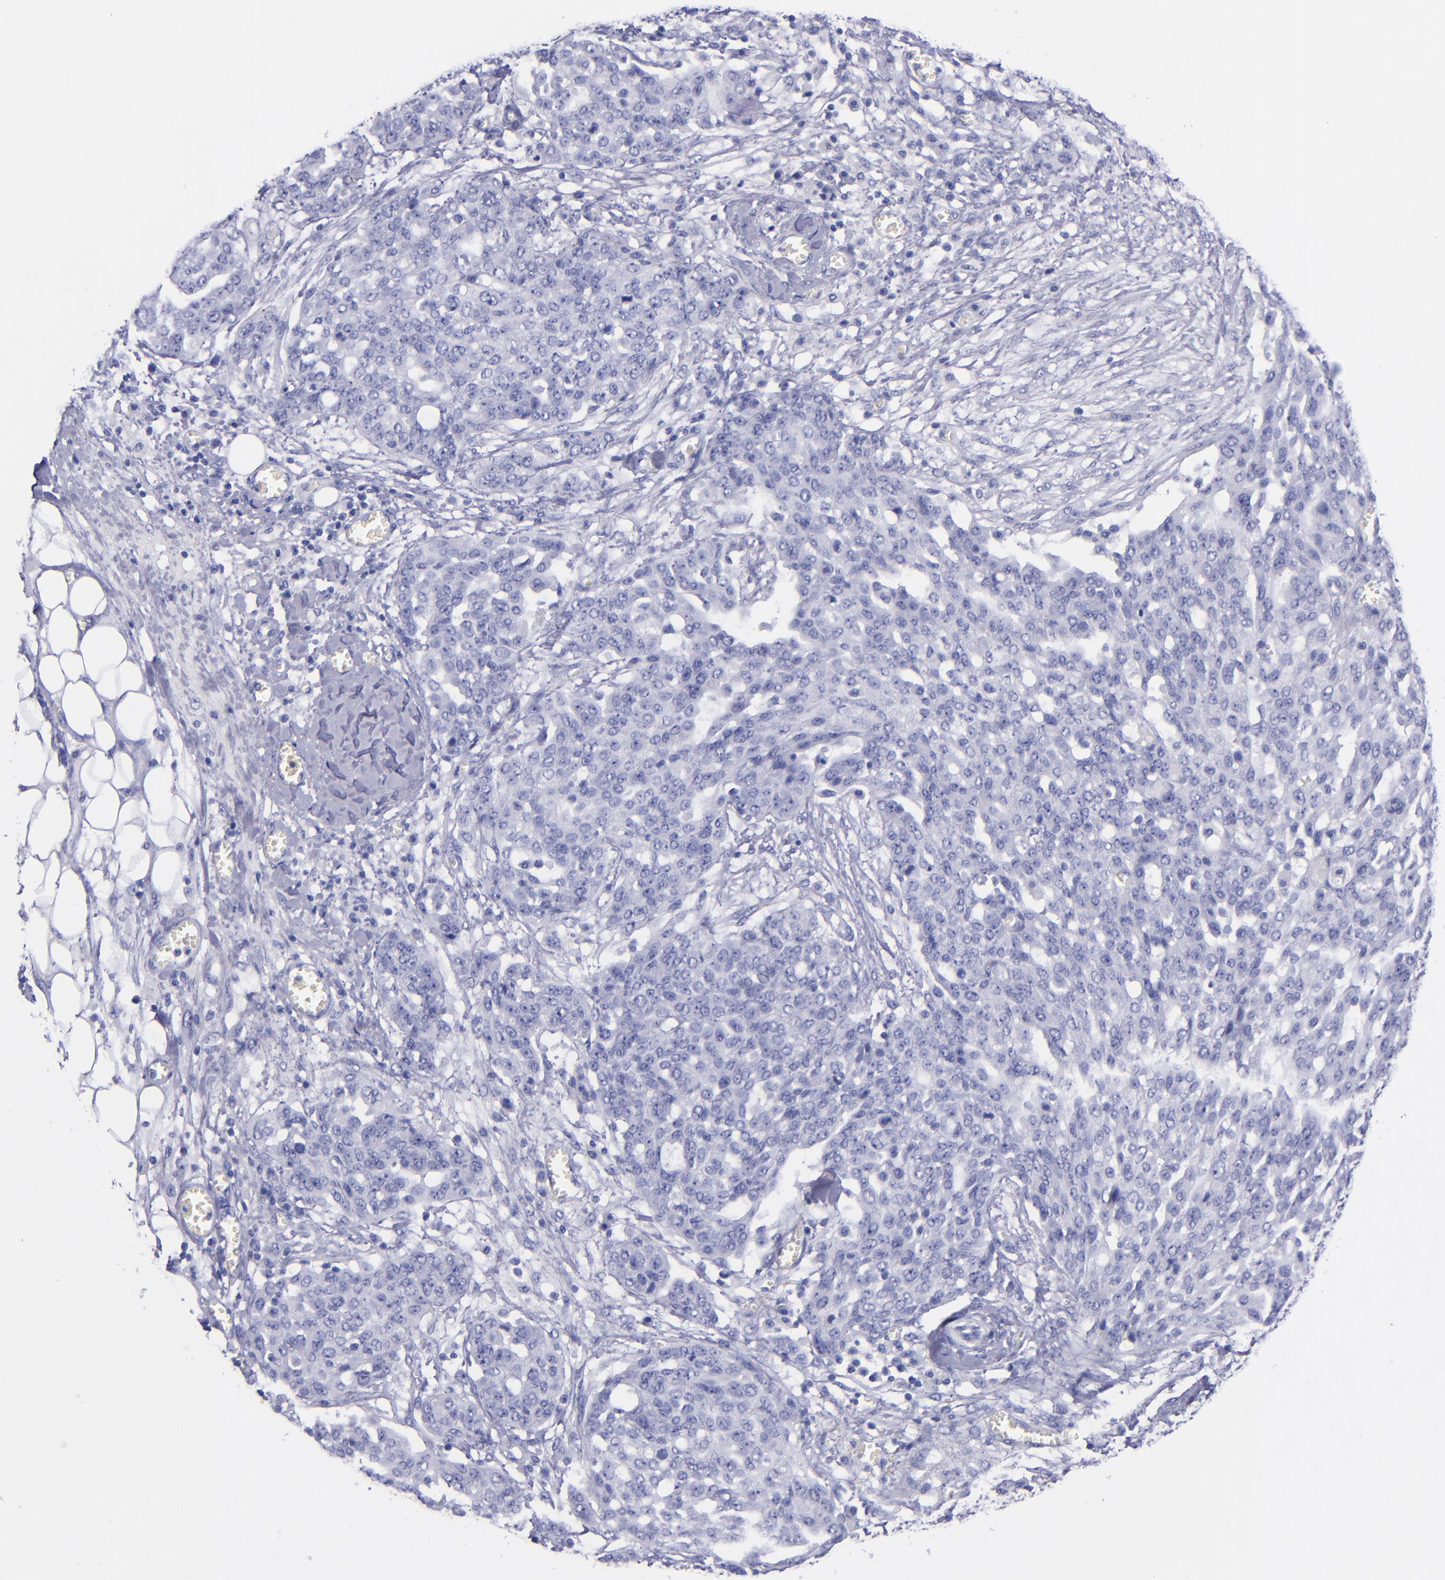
{"staining": {"intensity": "negative", "quantity": "none", "location": "none"}, "tissue": "ovarian cancer", "cell_type": "Tumor cells", "image_type": "cancer", "snomed": [{"axis": "morphology", "description": "Cystadenocarcinoma, serous, NOS"}, {"axis": "topography", "description": "Soft tissue"}, {"axis": "topography", "description": "Ovary"}], "caption": "Tumor cells show no significant positivity in ovarian cancer (serous cystadenocarcinoma).", "gene": "SV2A", "patient": {"sex": "female", "age": 57}}